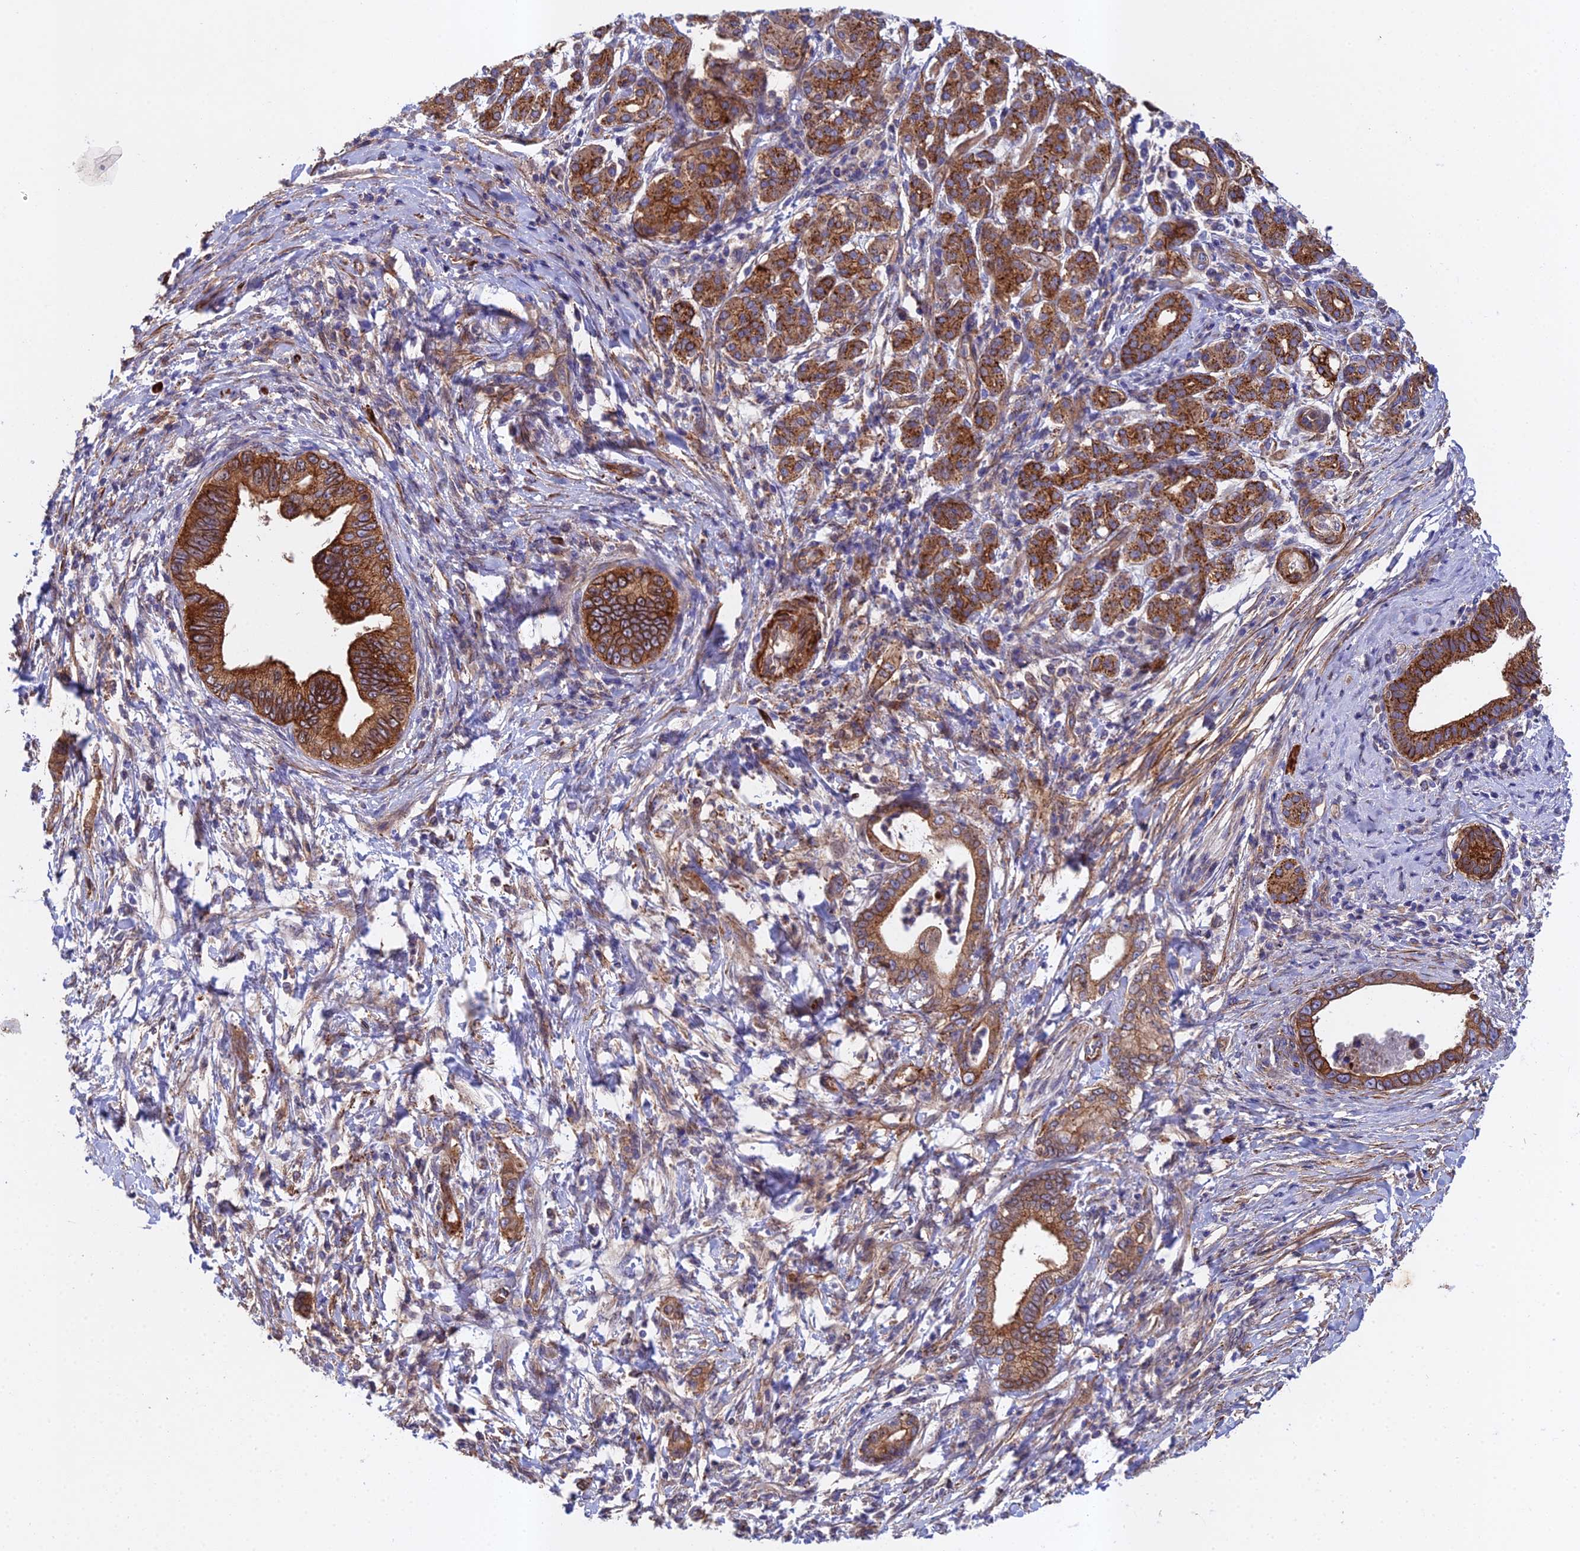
{"staining": {"intensity": "strong", "quantity": ">75%", "location": "cytoplasmic/membranous"}, "tissue": "pancreatic cancer", "cell_type": "Tumor cells", "image_type": "cancer", "snomed": [{"axis": "morphology", "description": "Normal tissue, NOS"}, {"axis": "morphology", "description": "Adenocarcinoma, NOS"}, {"axis": "topography", "description": "Pancreas"}], "caption": "Adenocarcinoma (pancreatic) tissue displays strong cytoplasmic/membranous expression in about >75% of tumor cells The staining was performed using DAB (3,3'-diaminobenzidine), with brown indicating positive protein expression. Nuclei are stained blue with hematoxylin.", "gene": "RALGAPA2", "patient": {"sex": "female", "age": 55}}